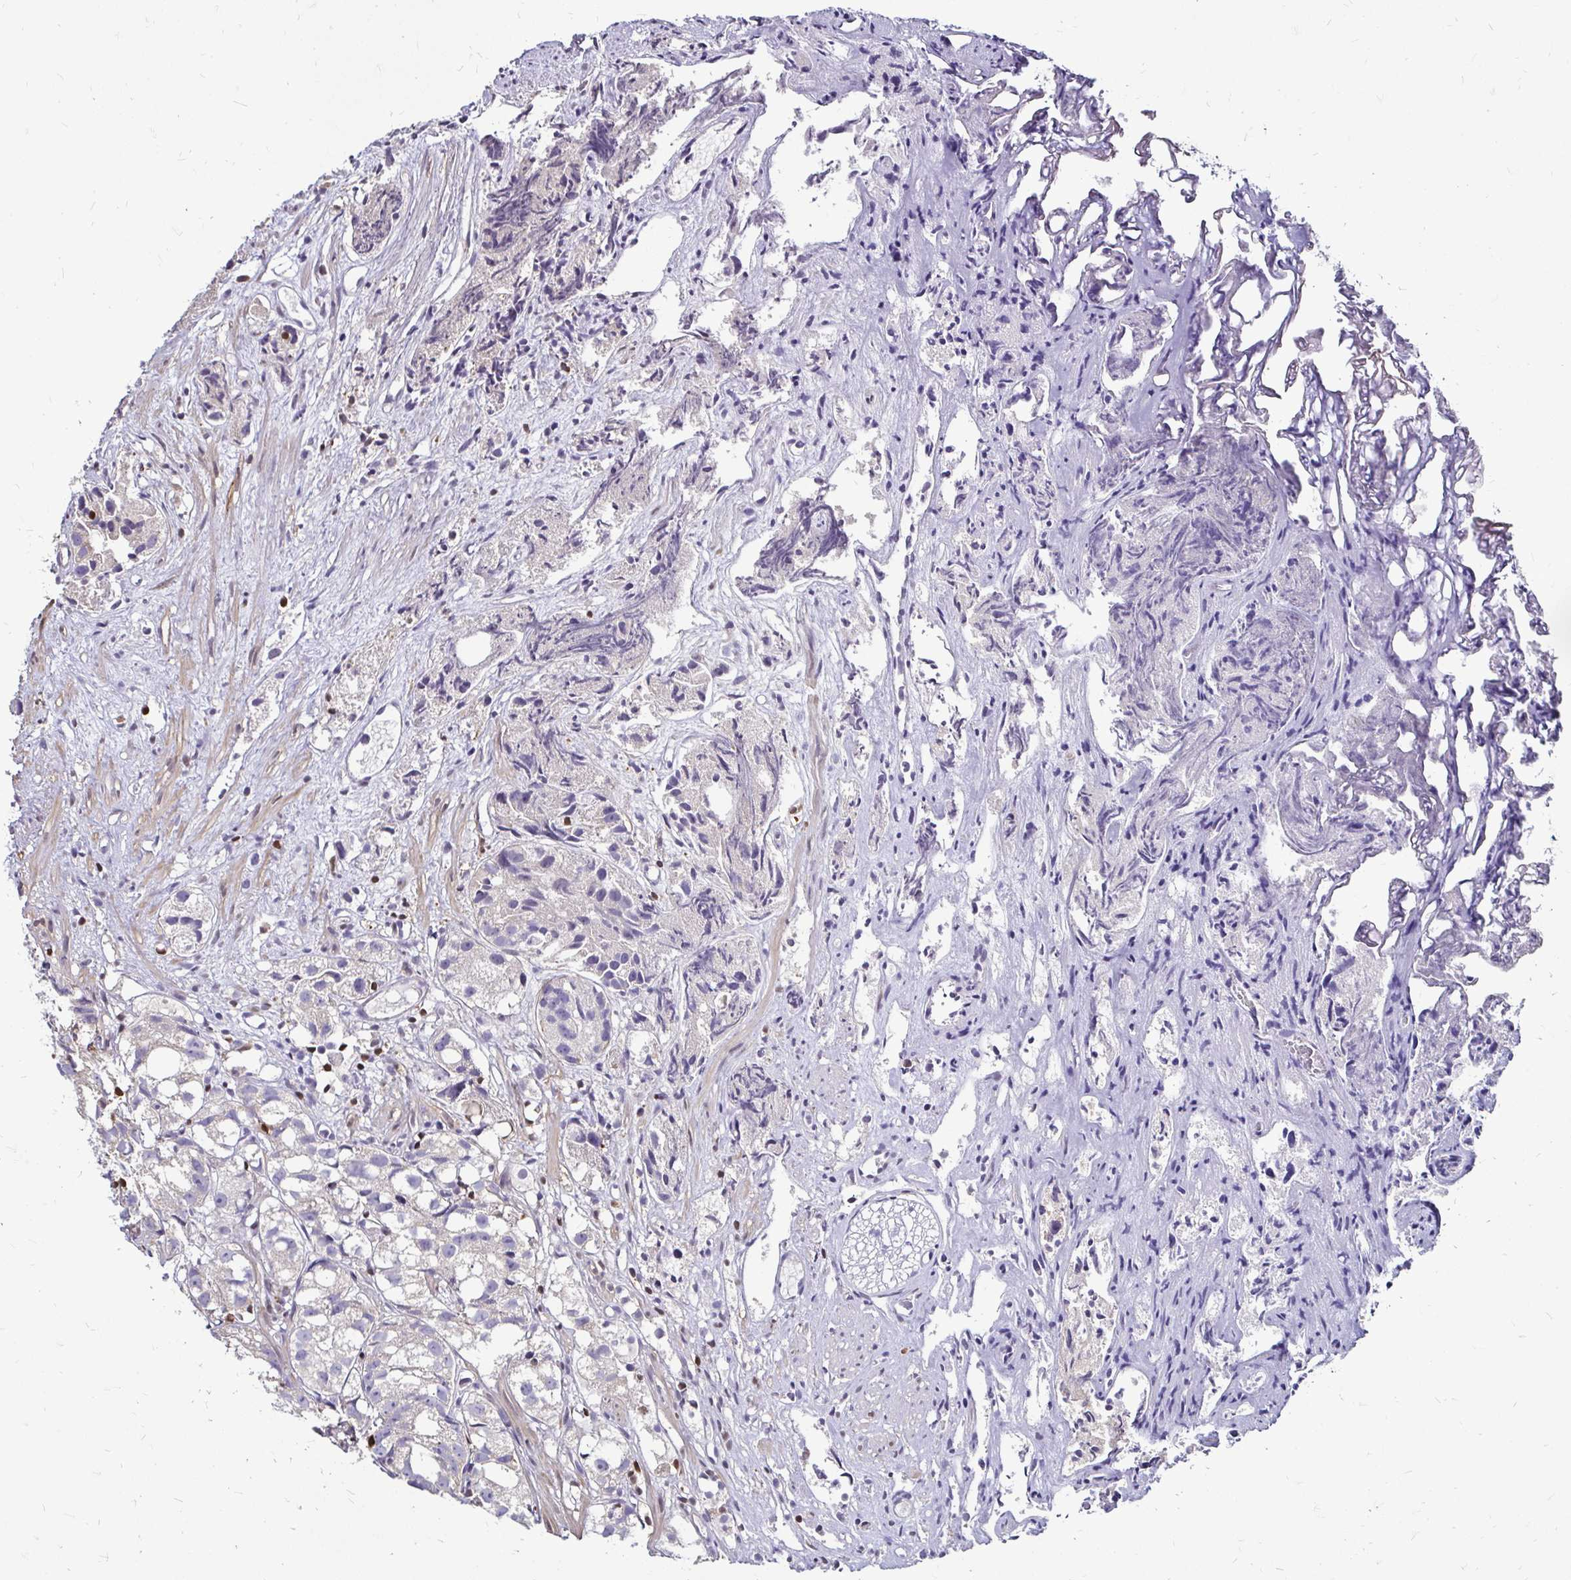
{"staining": {"intensity": "negative", "quantity": "none", "location": "none"}, "tissue": "prostate cancer", "cell_type": "Tumor cells", "image_type": "cancer", "snomed": [{"axis": "morphology", "description": "Adenocarcinoma, High grade"}, {"axis": "topography", "description": "Prostate"}], "caption": "There is no significant staining in tumor cells of prostate cancer (high-grade adenocarcinoma).", "gene": "ZFP1", "patient": {"sex": "male", "age": 68}}